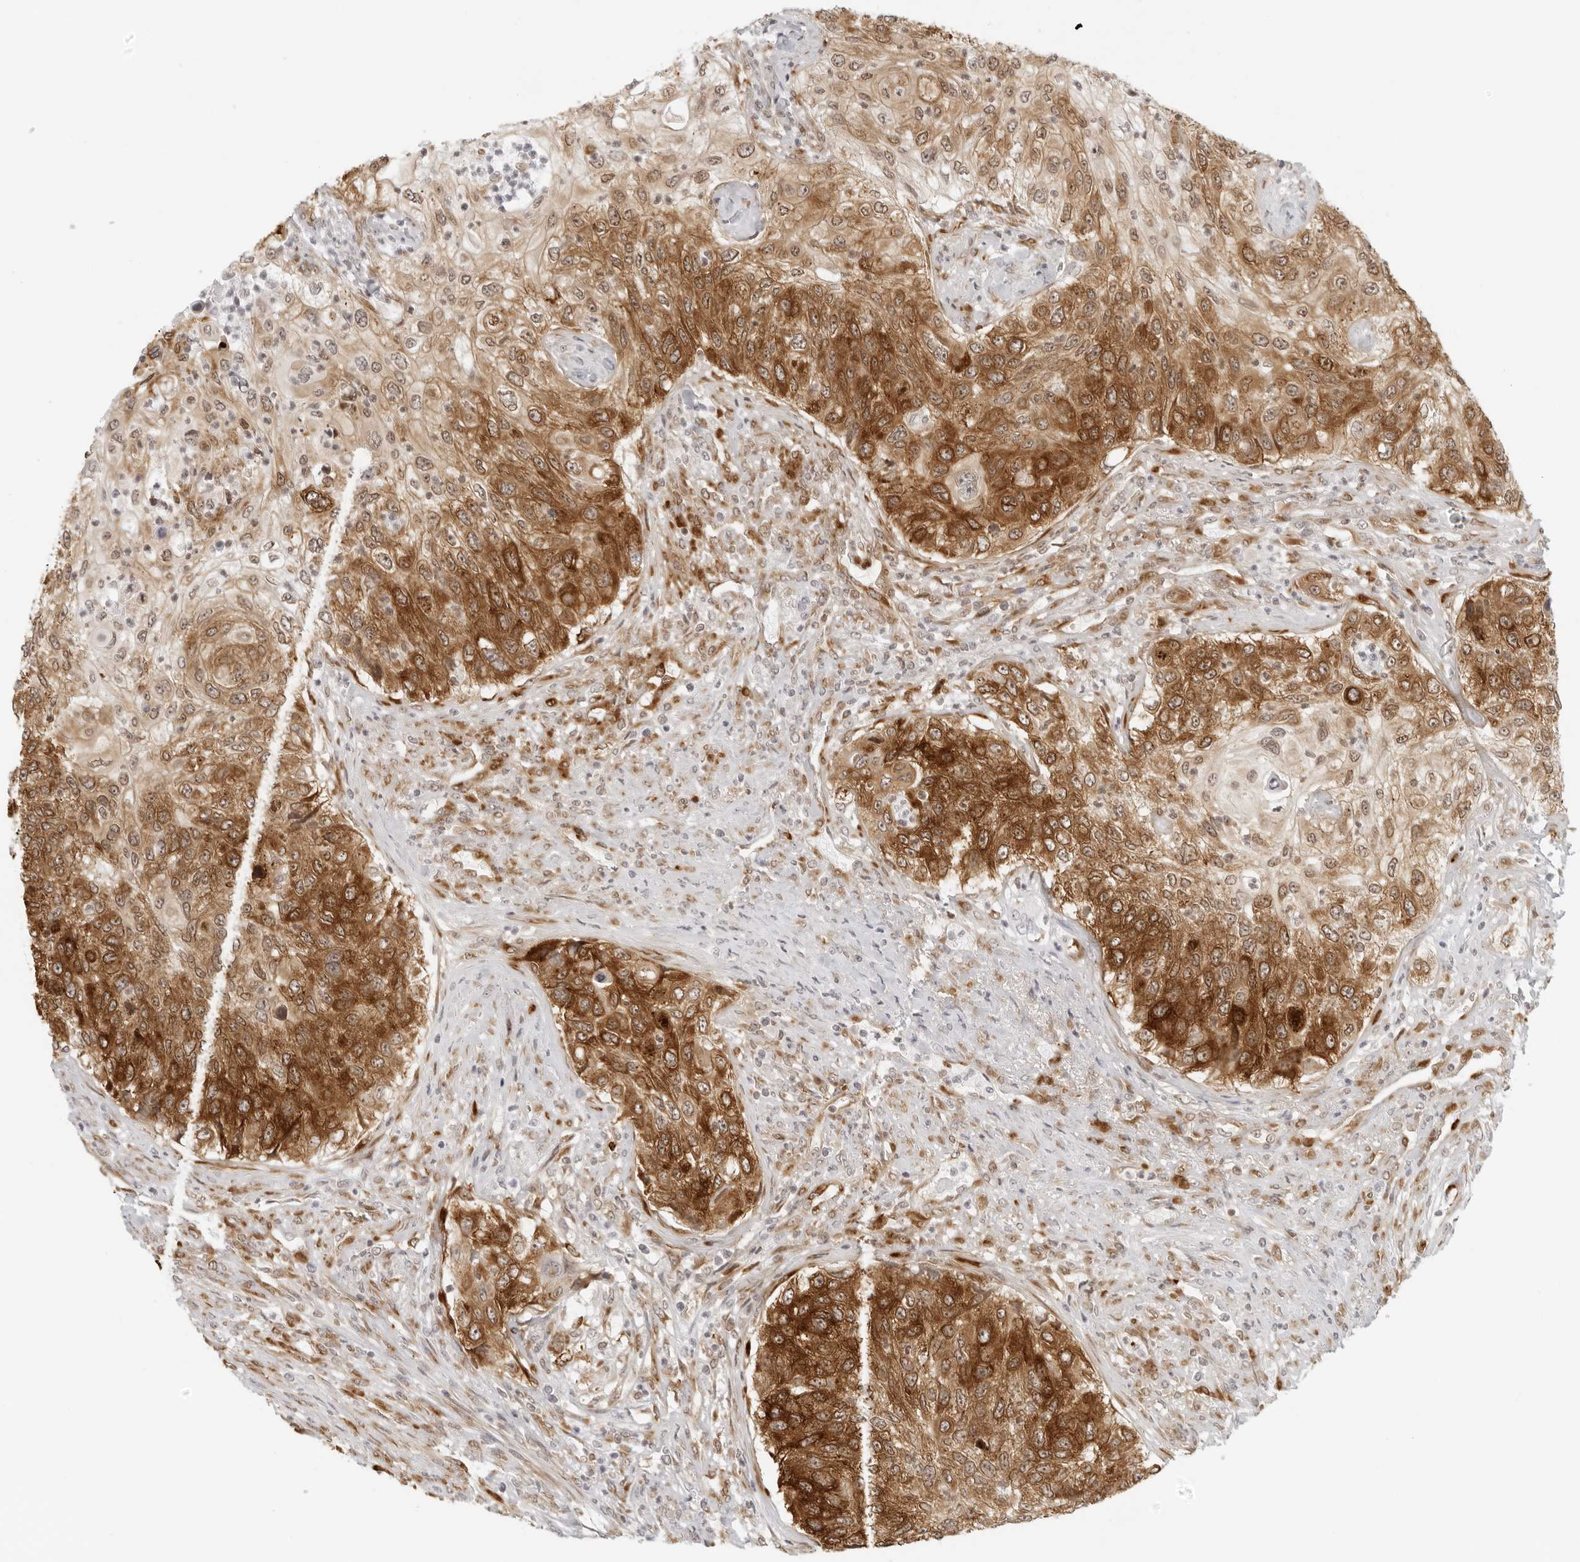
{"staining": {"intensity": "strong", "quantity": ">75%", "location": "cytoplasmic/membranous"}, "tissue": "urothelial cancer", "cell_type": "Tumor cells", "image_type": "cancer", "snomed": [{"axis": "morphology", "description": "Urothelial carcinoma, High grade"}, {"axis": "topography", "description": "Urinary bladder"}], "caption": "Immunohistochemistry (DAB) staining of urothelial carcinoma (high-grade) exhibits strong cytoplasmic/membranous protein positivity in approximately >75% of tumor cells.", "gene": "EIF4G1", "patient": {"sex": "female", "age": 60}}